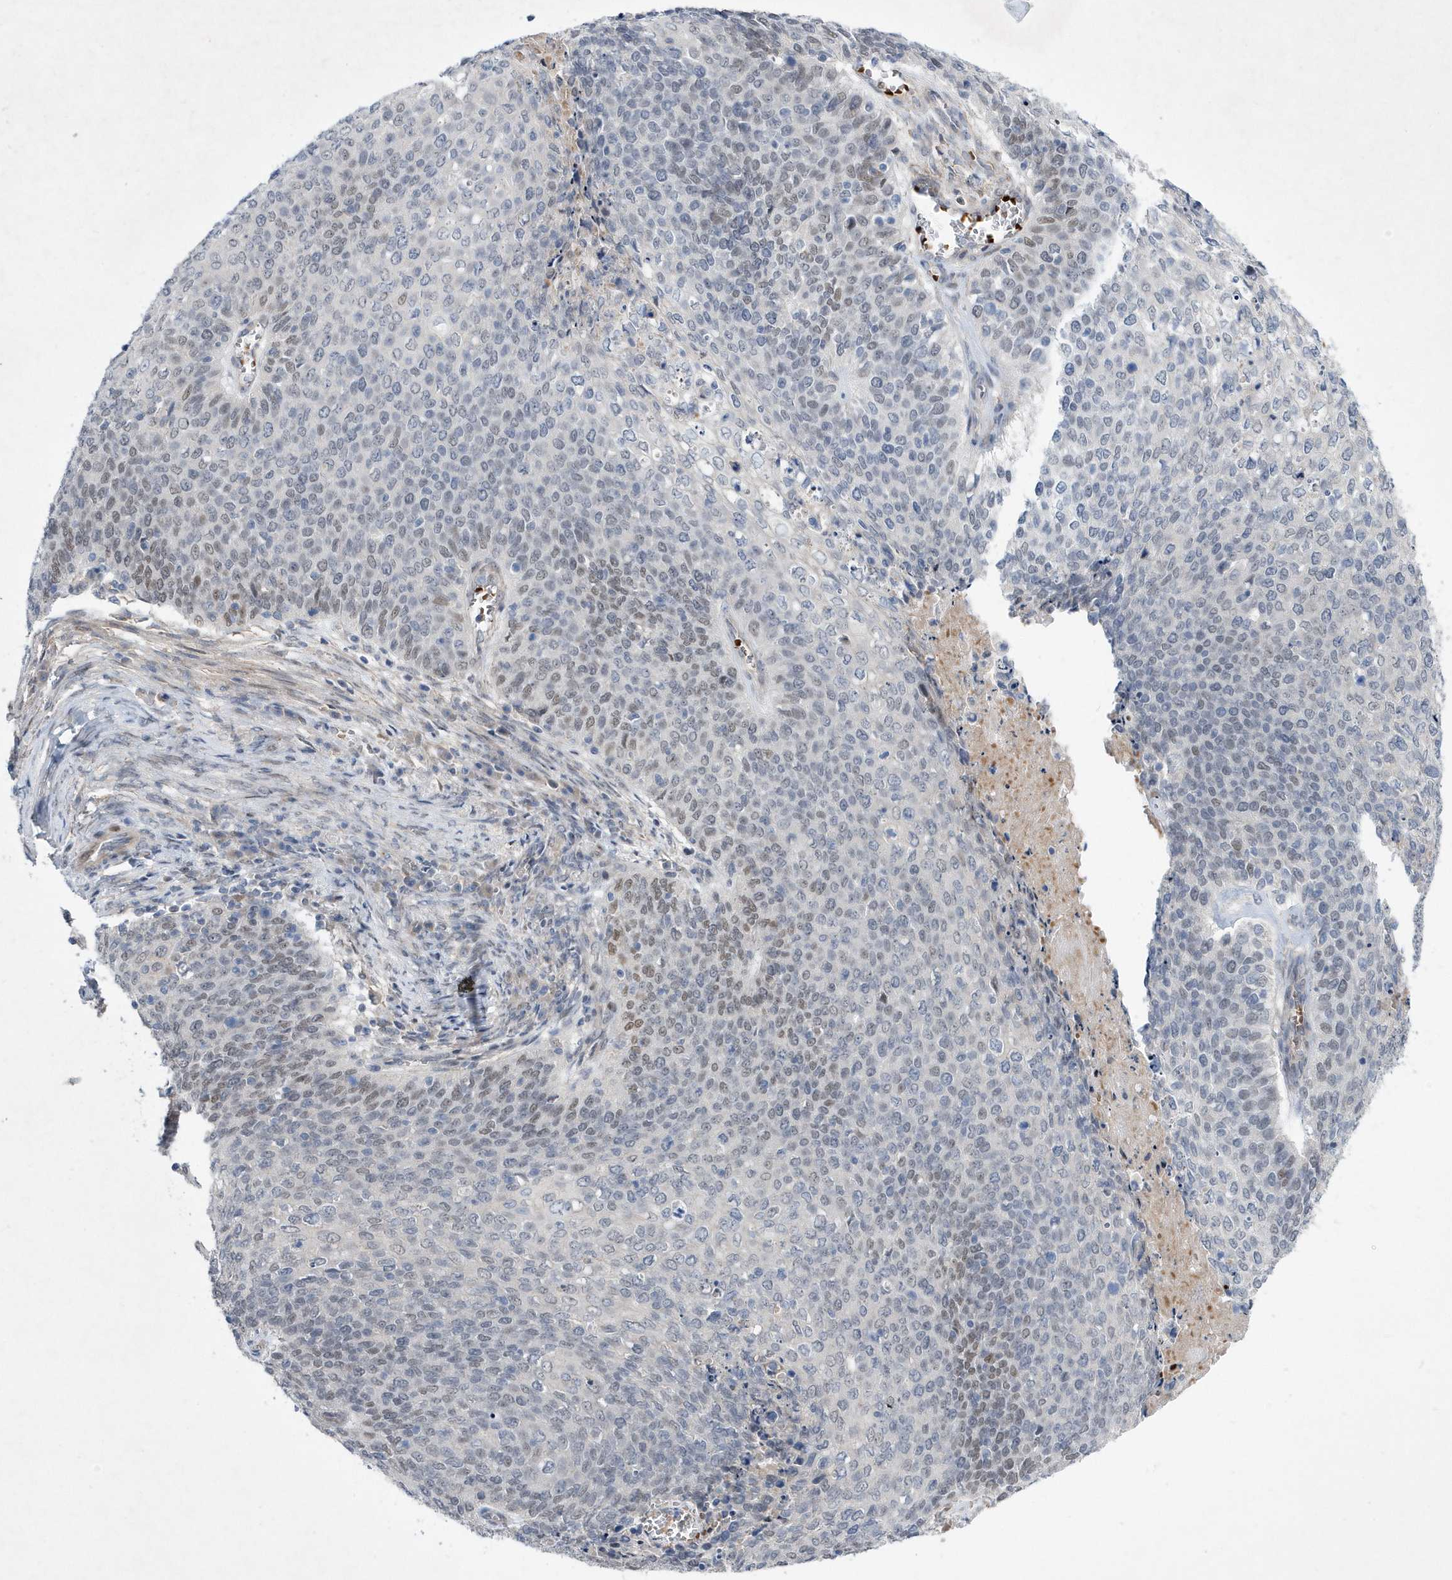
{"staining": {"intensity": "weak", "quantity": "<25%", "location": "nuclear"}, "tissue": "cervical cancer", "cell_type": "Tumor cells", "image_type": "cancer", "snomed": [{"axis": "morphology", "description": "Squamous cell carcinoma, NOS"}, {"axis": "topography", "description": "Cervix"}], "caption": "Tumor cells show no significant protein expression in cervical squamous cell carcinoma.", "gene": "ZNF875", "patient": {"sex": "female", "age": 39}}